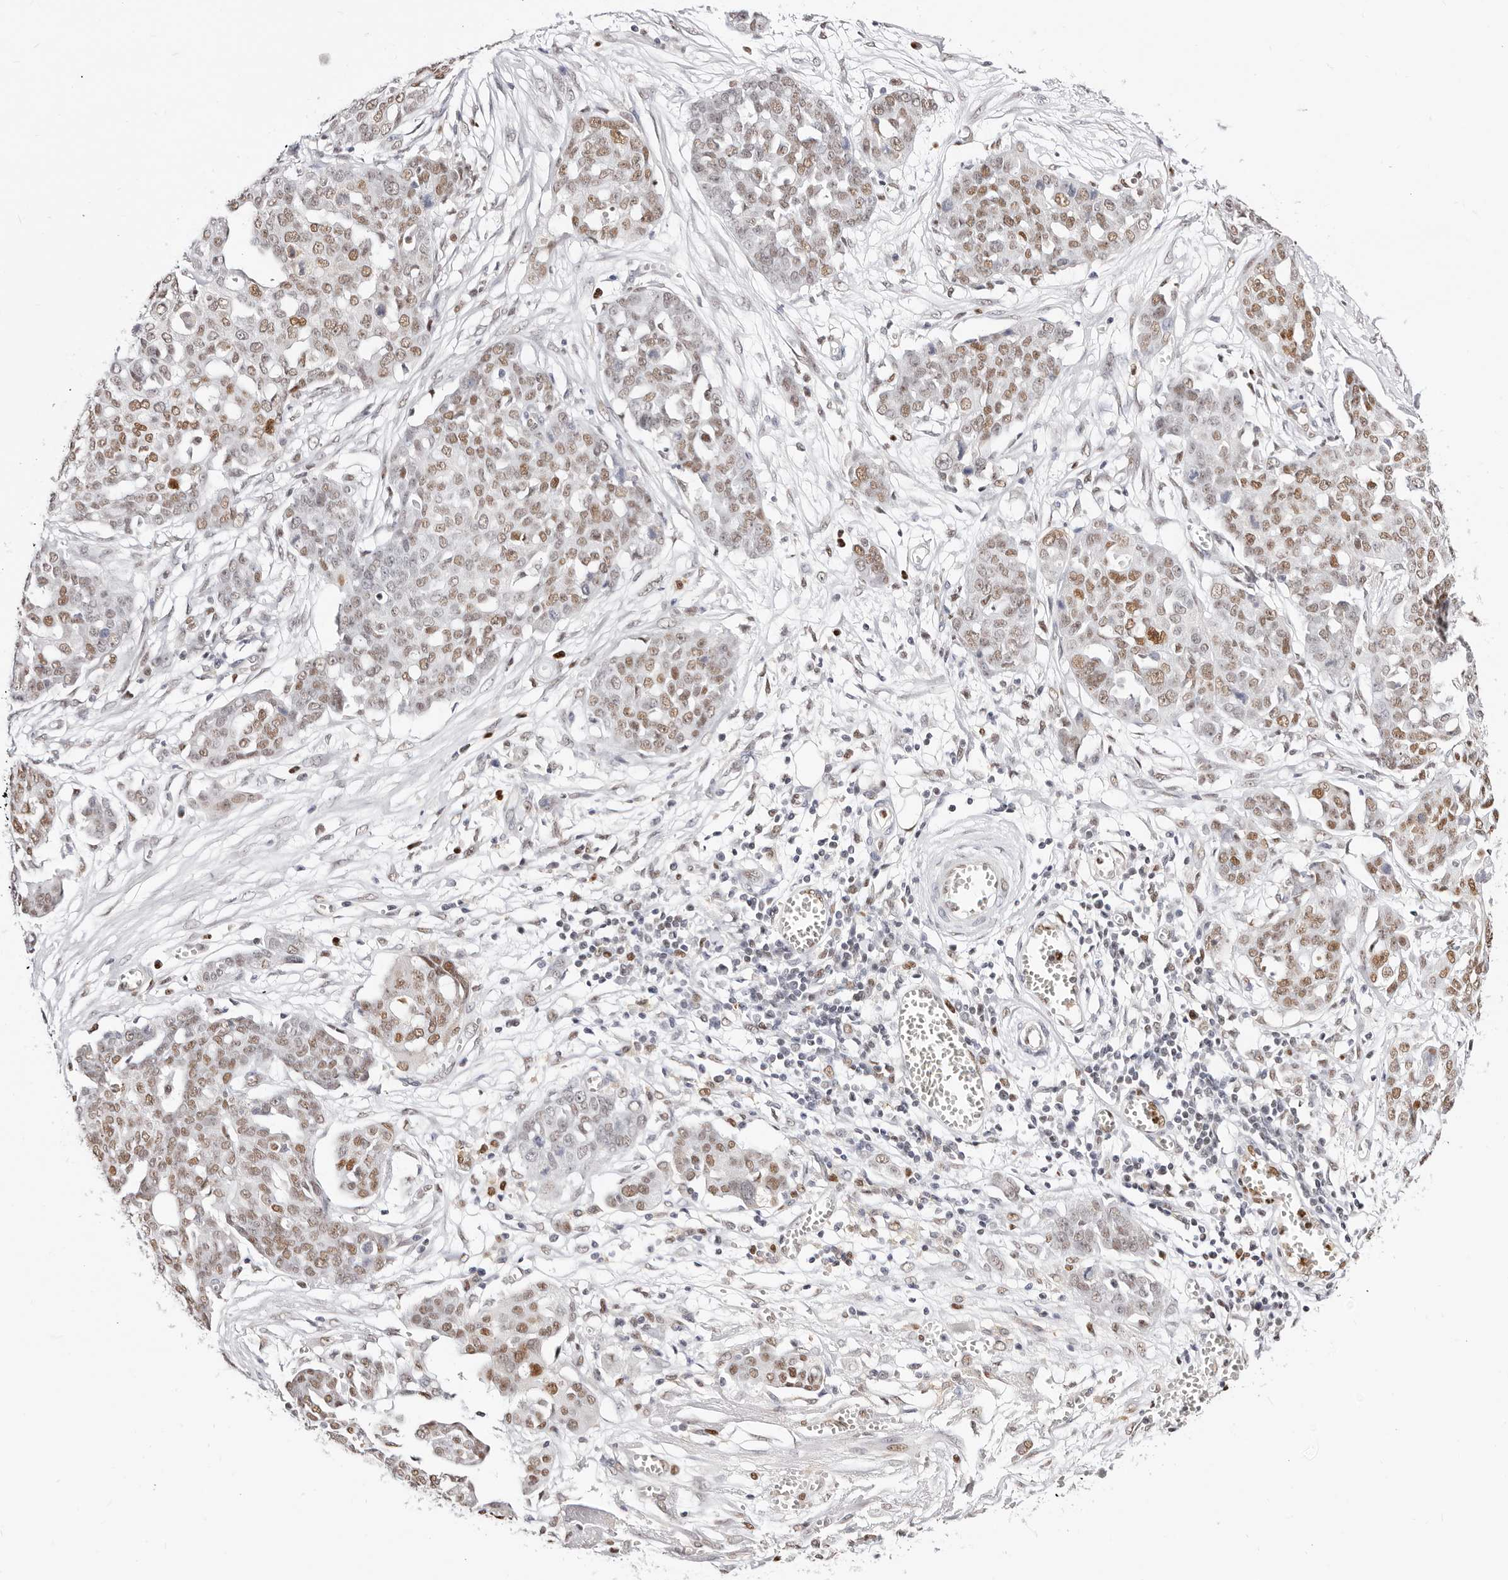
{"staining": {"intensity": "moderate", "quantity": ">75%", "location": "nuclear"}, "tissue": "ovarian cancer", "cell_type": "Tumor cells", "image_type": "cancer", "snomed": [{"axis": "morphology", "description": "Cystadenocarcinoma, serous, NOS"}, {"axis": "topography", "description": "Soft tissue"}, {"axis": "topography", "description": "Ovary"}], "caption": "Tumor cells exhibit medium levels of moderate nuclear positivity in about >75% of cells in human ovarian serous cystadenocarcinoma.", "gene": "TKT", "patient": {"sex": "female", "age": 57}}